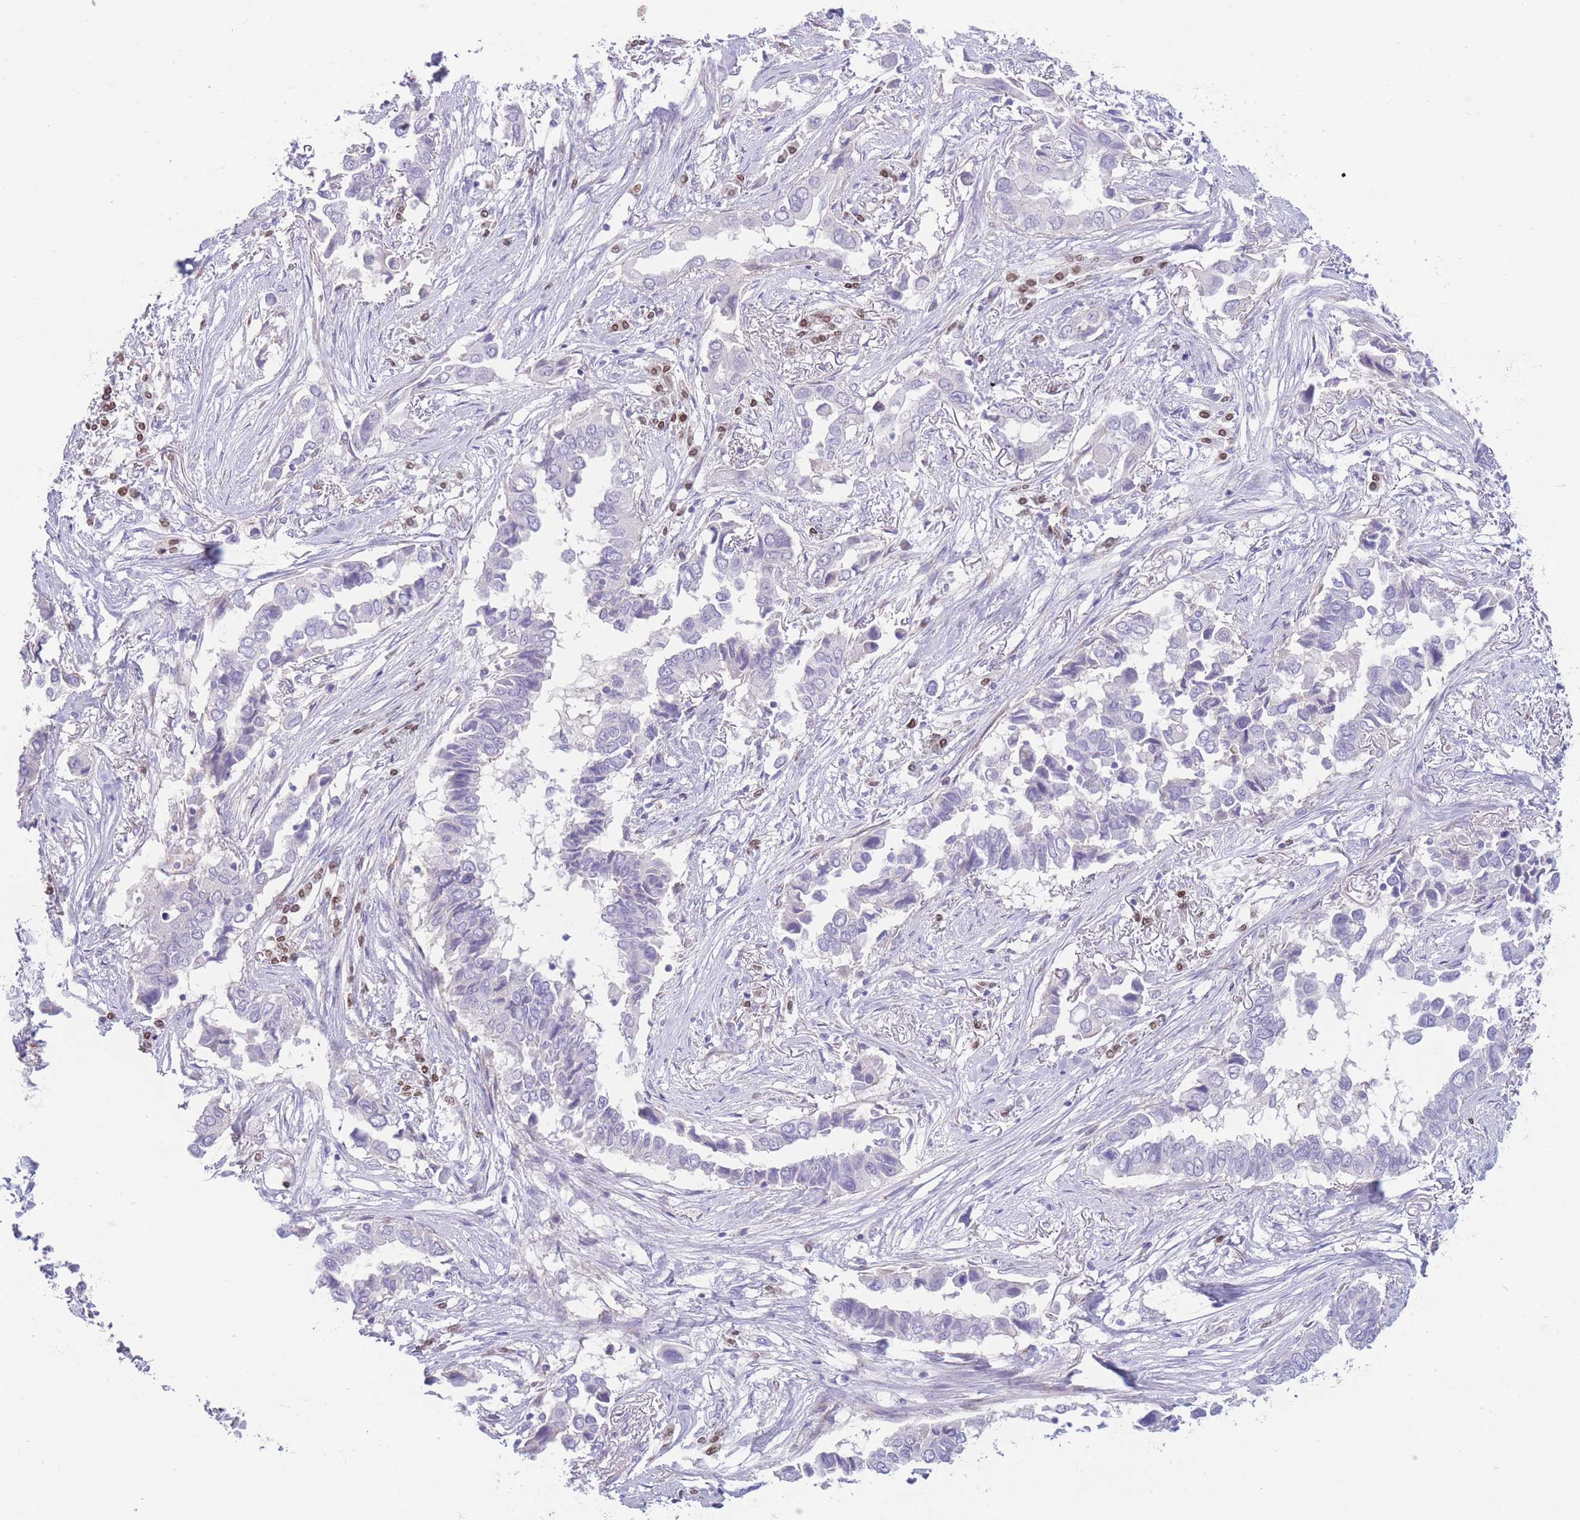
{"staining": {"intensity": "negative", "quantity": "none", "location": "none"}, "tissue": "lung cancer", "cell_type": "Tumor cells", "image_type": "cancer", "snomed": [{"axis": "morphology", "description": "Adenocarcinoma, NOS"}, {"axis": "topography", "description": "Lung"}], "caption": "This is an IHC photomicrograph of human lung adenocarcinoma. There is no expression in tumor cells.", "gene": "BHLHA15", "patient": {"sex": "female", "age": 76}}